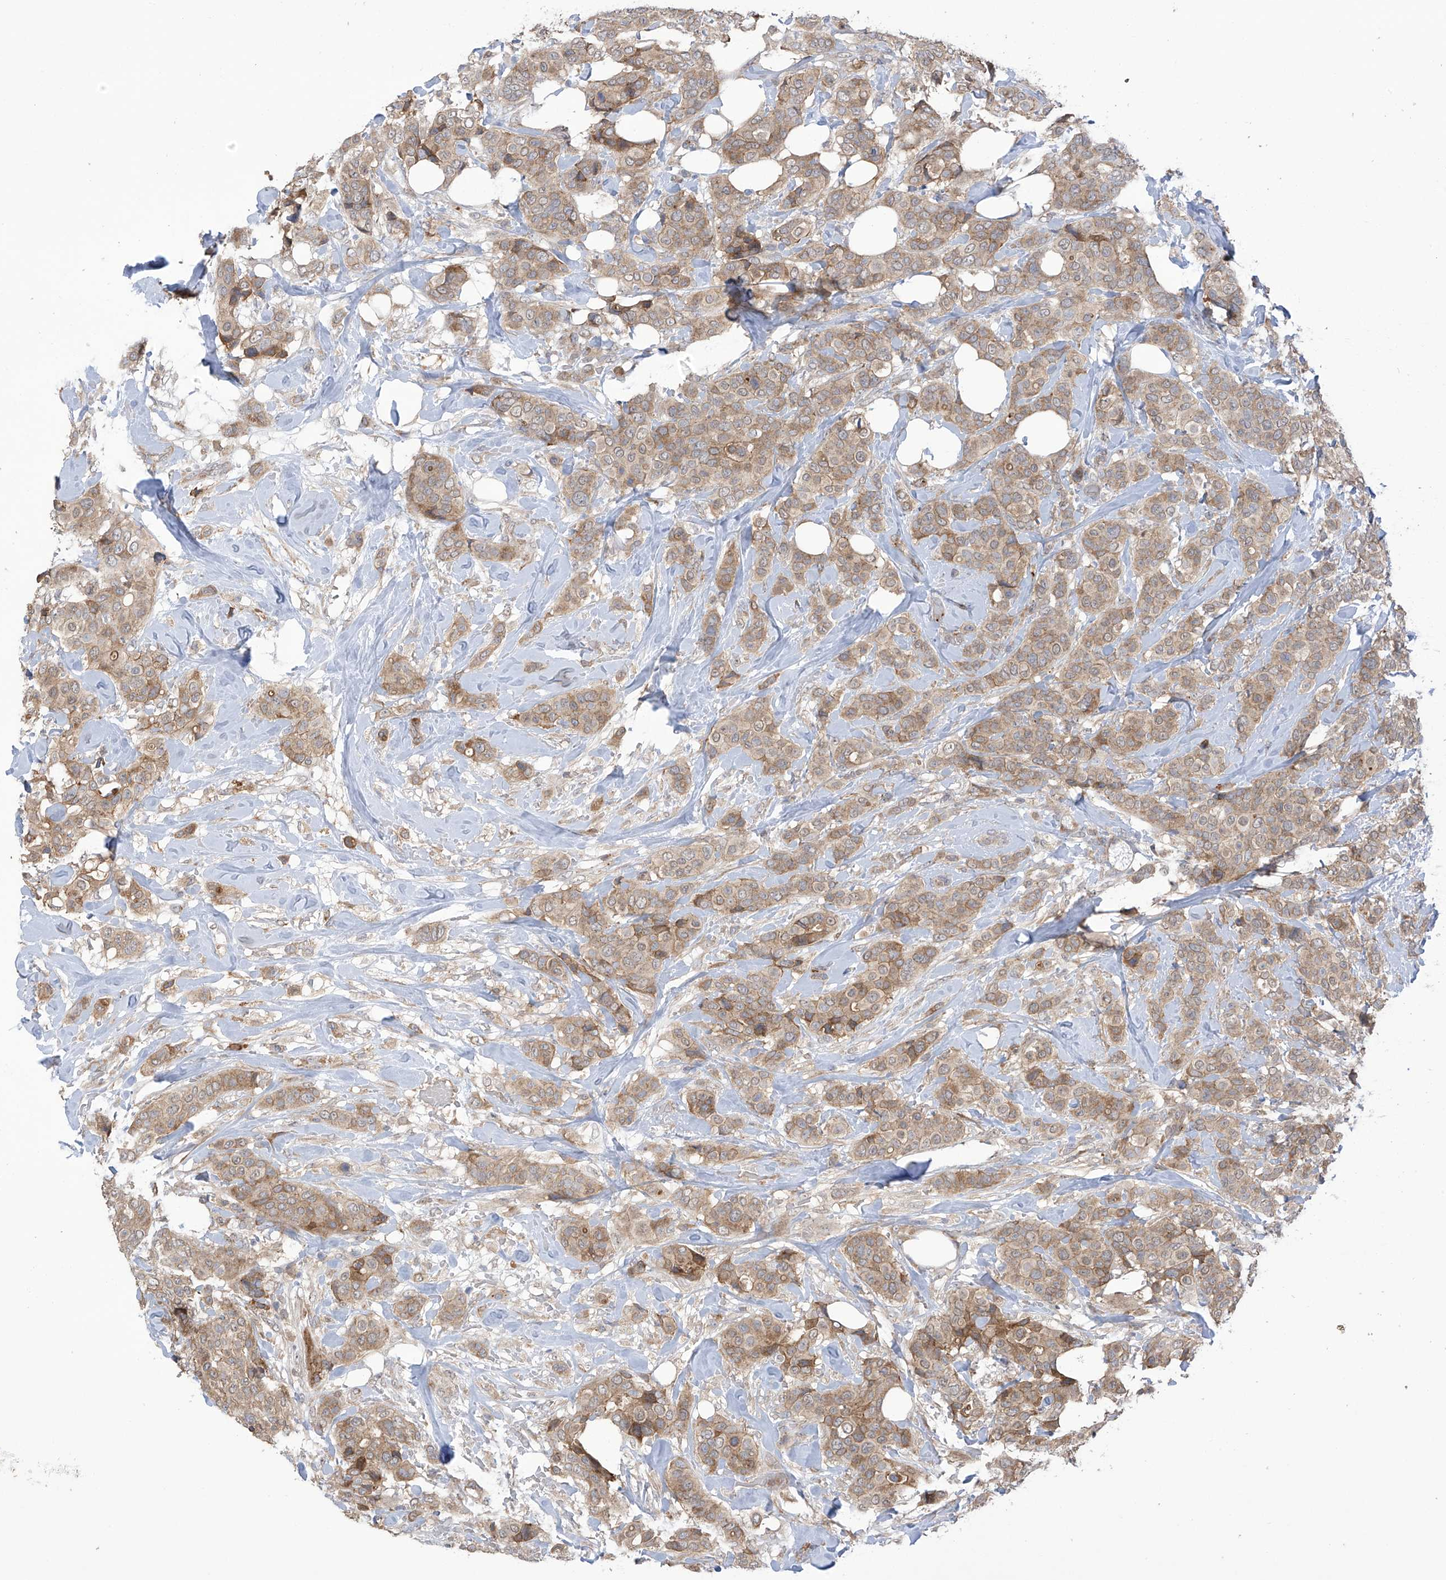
{"staining": {"intensity": "moderate", "quantity": "25%-75%", "location": "cytoplasmic/membranous"}, "tissue": "breast cancer", "cell_type": "Tumor cells", "image_type": "cancer", "snomed": [{"axis": "morphology", "description": "Lobular carcinoma"}, {"axis": "topography", "description": "Breast"}], "caption": "Protein staining demonstrates moderate cytoplasmic/membranous expression in about 25%-75% of tumor cells in breast cancer (lobular carcinoma).", "gene": "KIAA1522", "patient": {"sex": "female", "age": 51}}